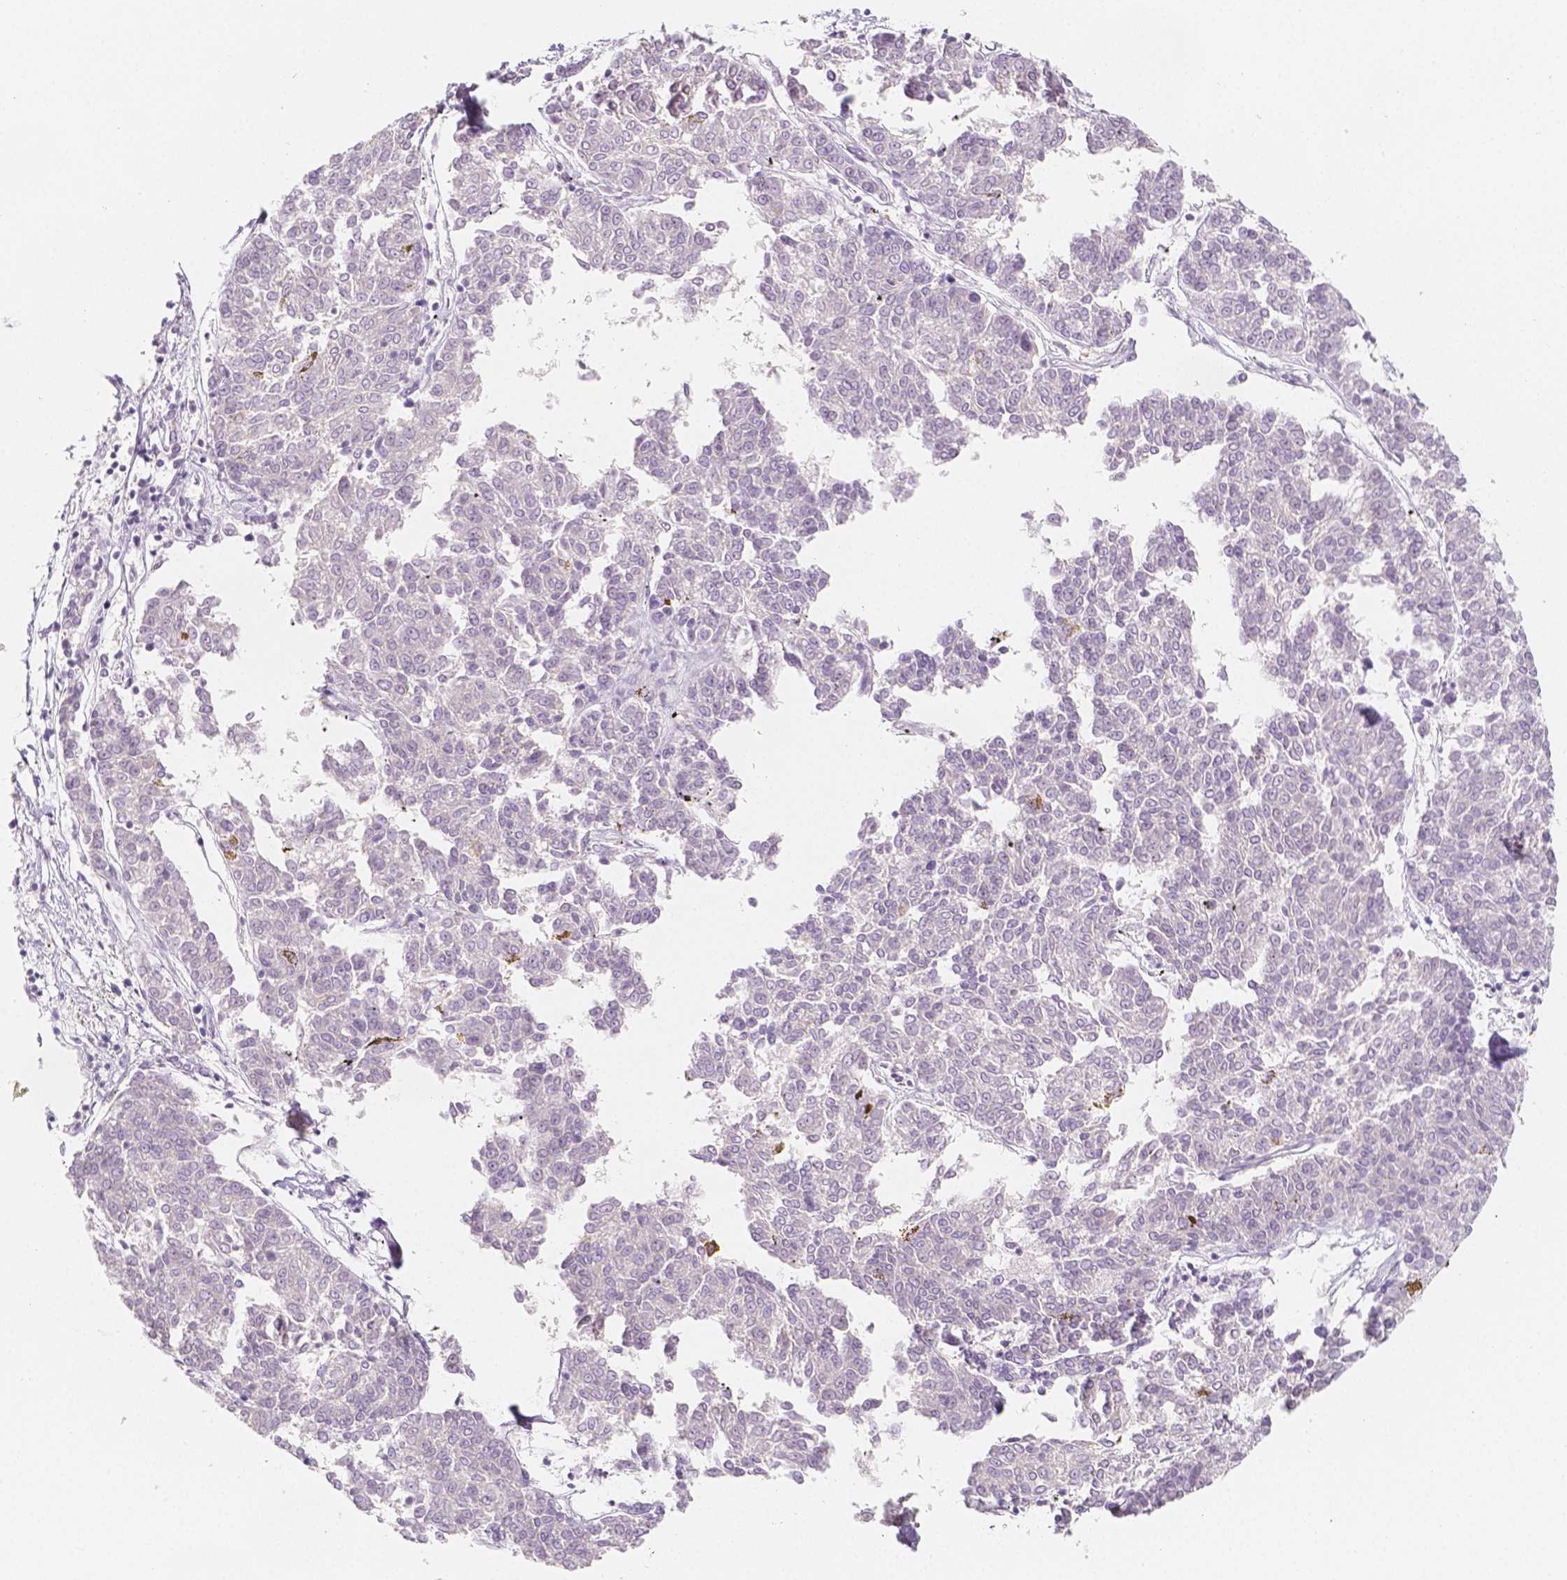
{"staining": {"intensity": "negative", "quantity": "none", "location": "none"}, "tissue": "melanoma", "cell_type": "Tumor cells", "image_type": "cancer", "snomed": [{"axis": "morphology", "description": "Malignant melanoma, NOS"}, {"axis": "topography", "description": "Skin"}], "caption": "Immunohistochemistry of malignant melanoma shows no expression in tumor cells.", "gene": "BATF", "patient": {"sex": "female", "age": 72}}